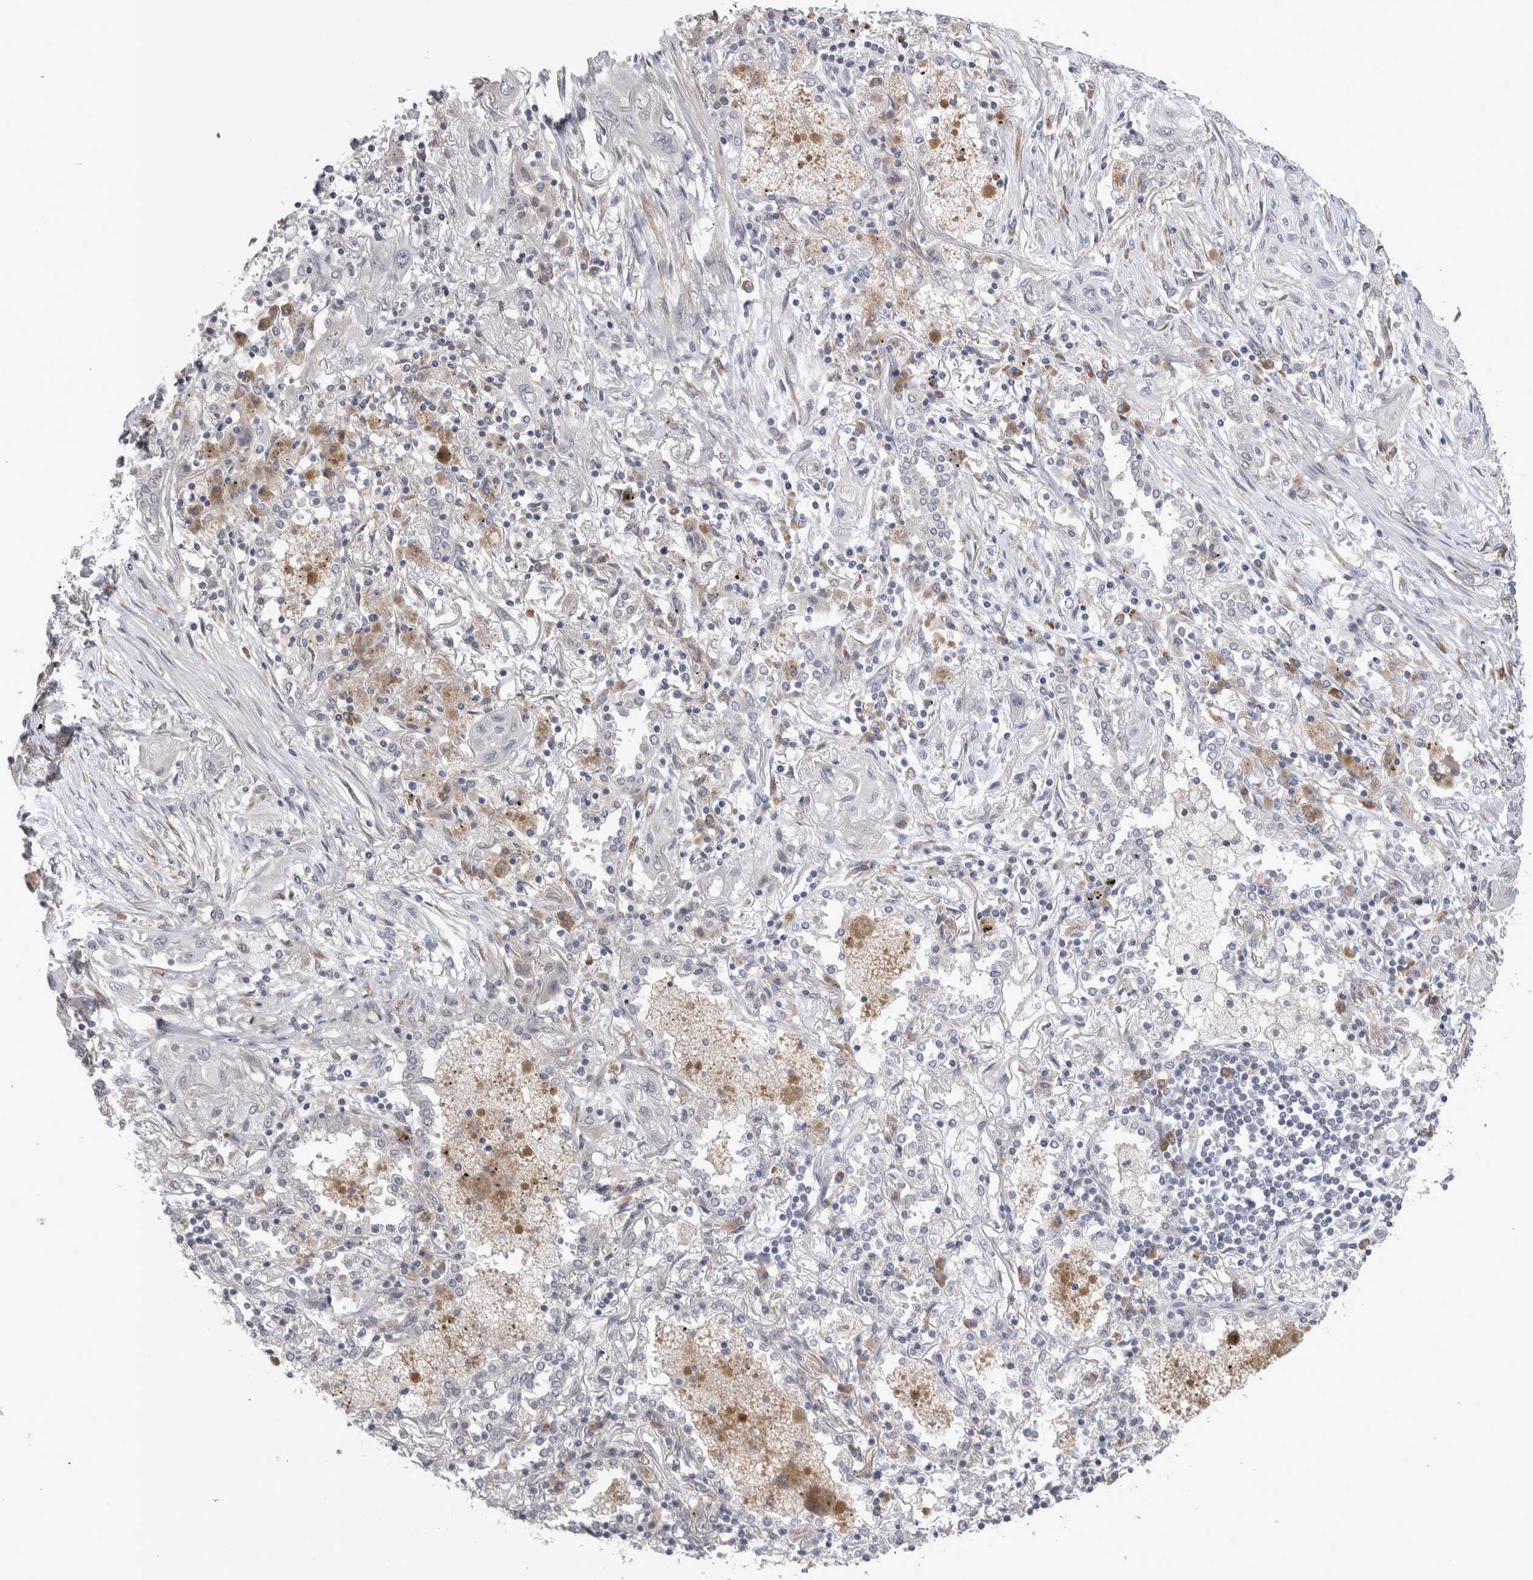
{"staining": {"intensity": "negative", "quantity": "none", "location": "none"}, "tissue": "lung cancer", "cell_type": "Tumor cells", "image_type": "cancer", "snomed": [{"axis": "morphology", "description": "Squamous cell carcinoma, NOS"}, {"axis": "topography", "description": "Lung"}], "caption": "Tumor cells are negative for brown protein staining in lung squamous cell carcinoma. (Brightfield microscopy of DAB IHC at high magnification).", "gene": "CUL2", "patient": {"sex": "female", "age": 47}}